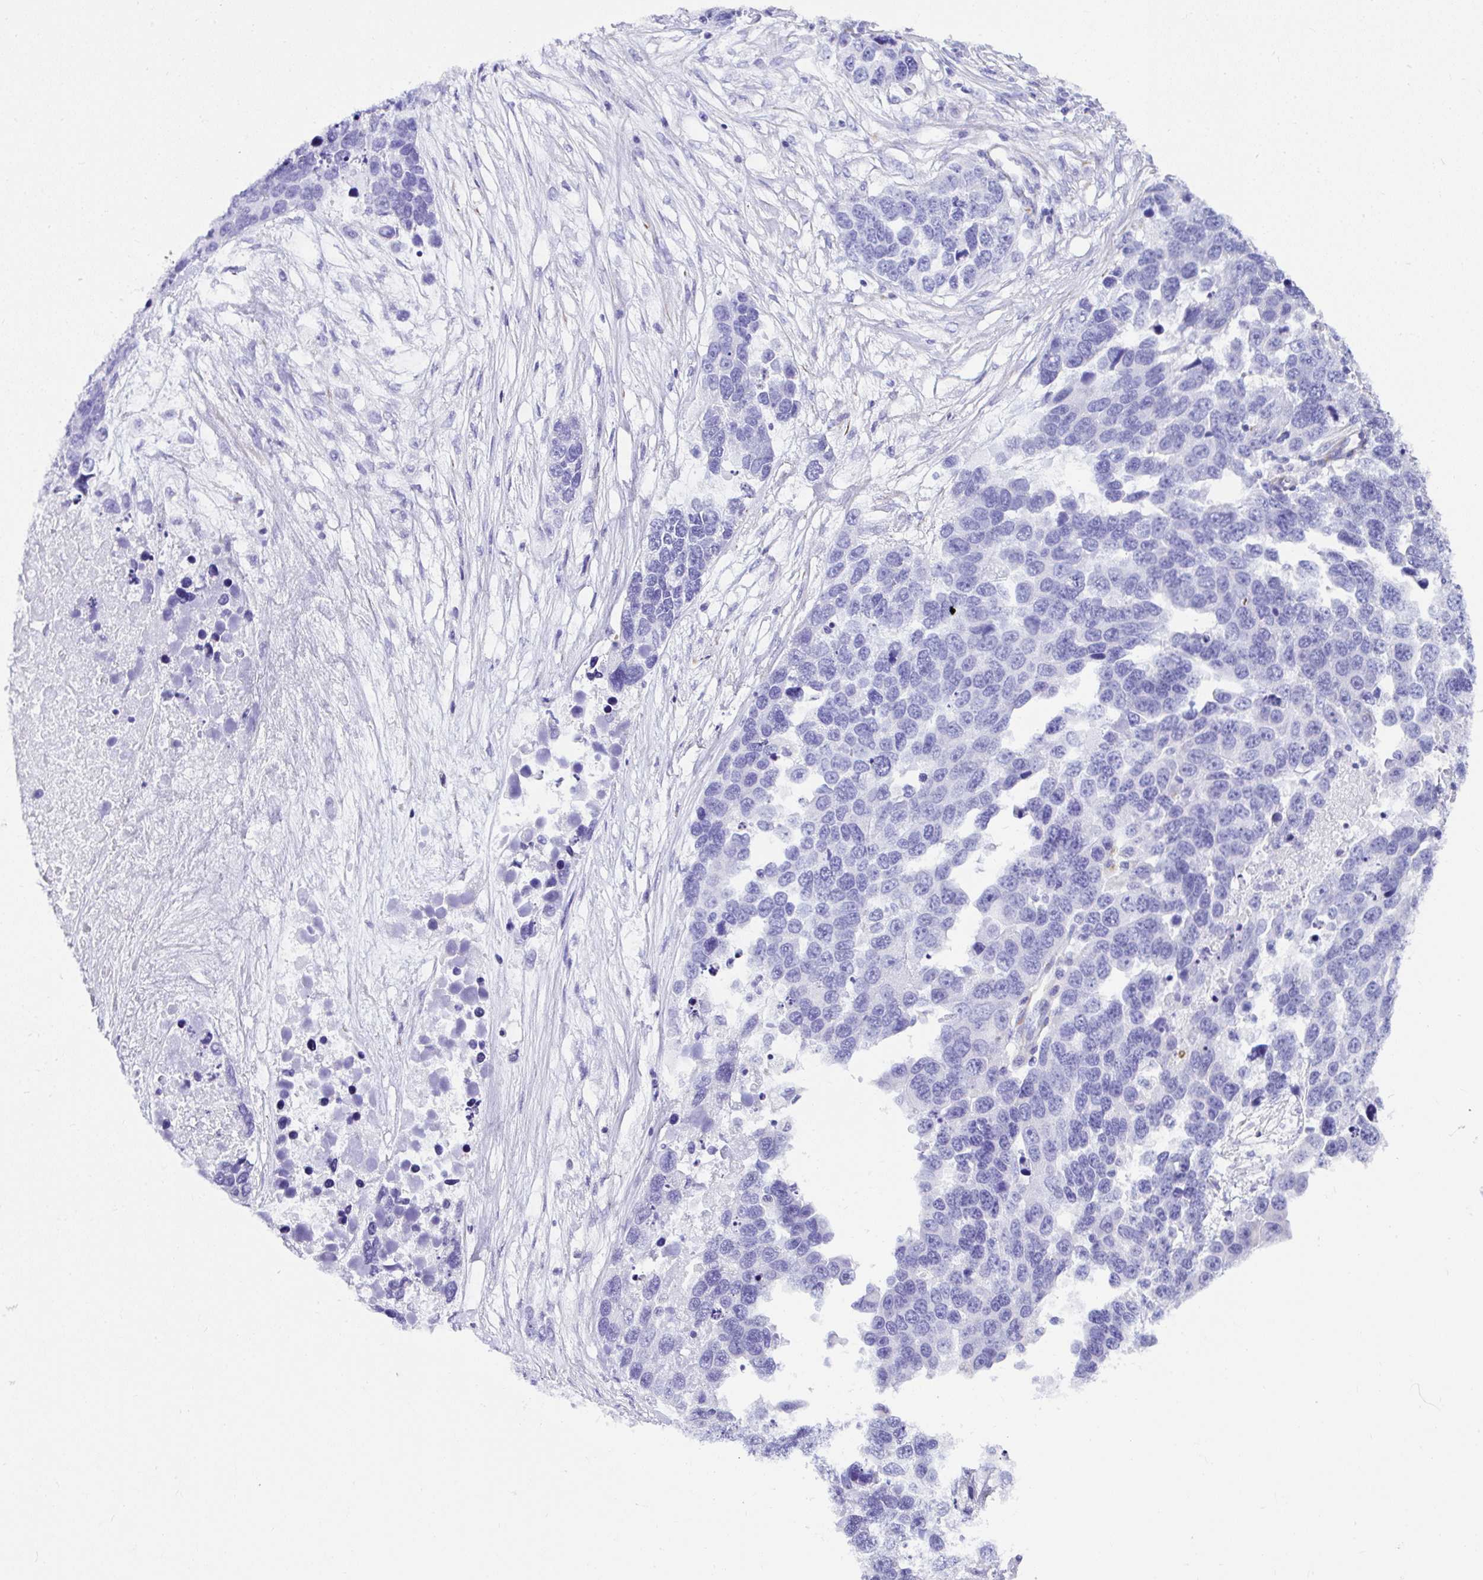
{"staining": {"intensity": "negative", "quantity": "none", "location": "none"}, "tissue": "ovarian cancer", "cell_type": "Tumor cells", "image_type": "cancer", "snomed": [{"axis": "morphology", "description": "Cystadenocarcinoma, serous, NOS"}, {"axis": "topography", "description": "Ovary"}], "caption": "A micrograph of human ovarian serous cystadenocarcinoma is negative for staining in tumor cells. (DAB (3,3'-diaminobenzidine) IHC visualized using brightfield microscopy, high magnification).", "gene": "DEPDC5", "patient": {"sex": "female", "age": 76}}